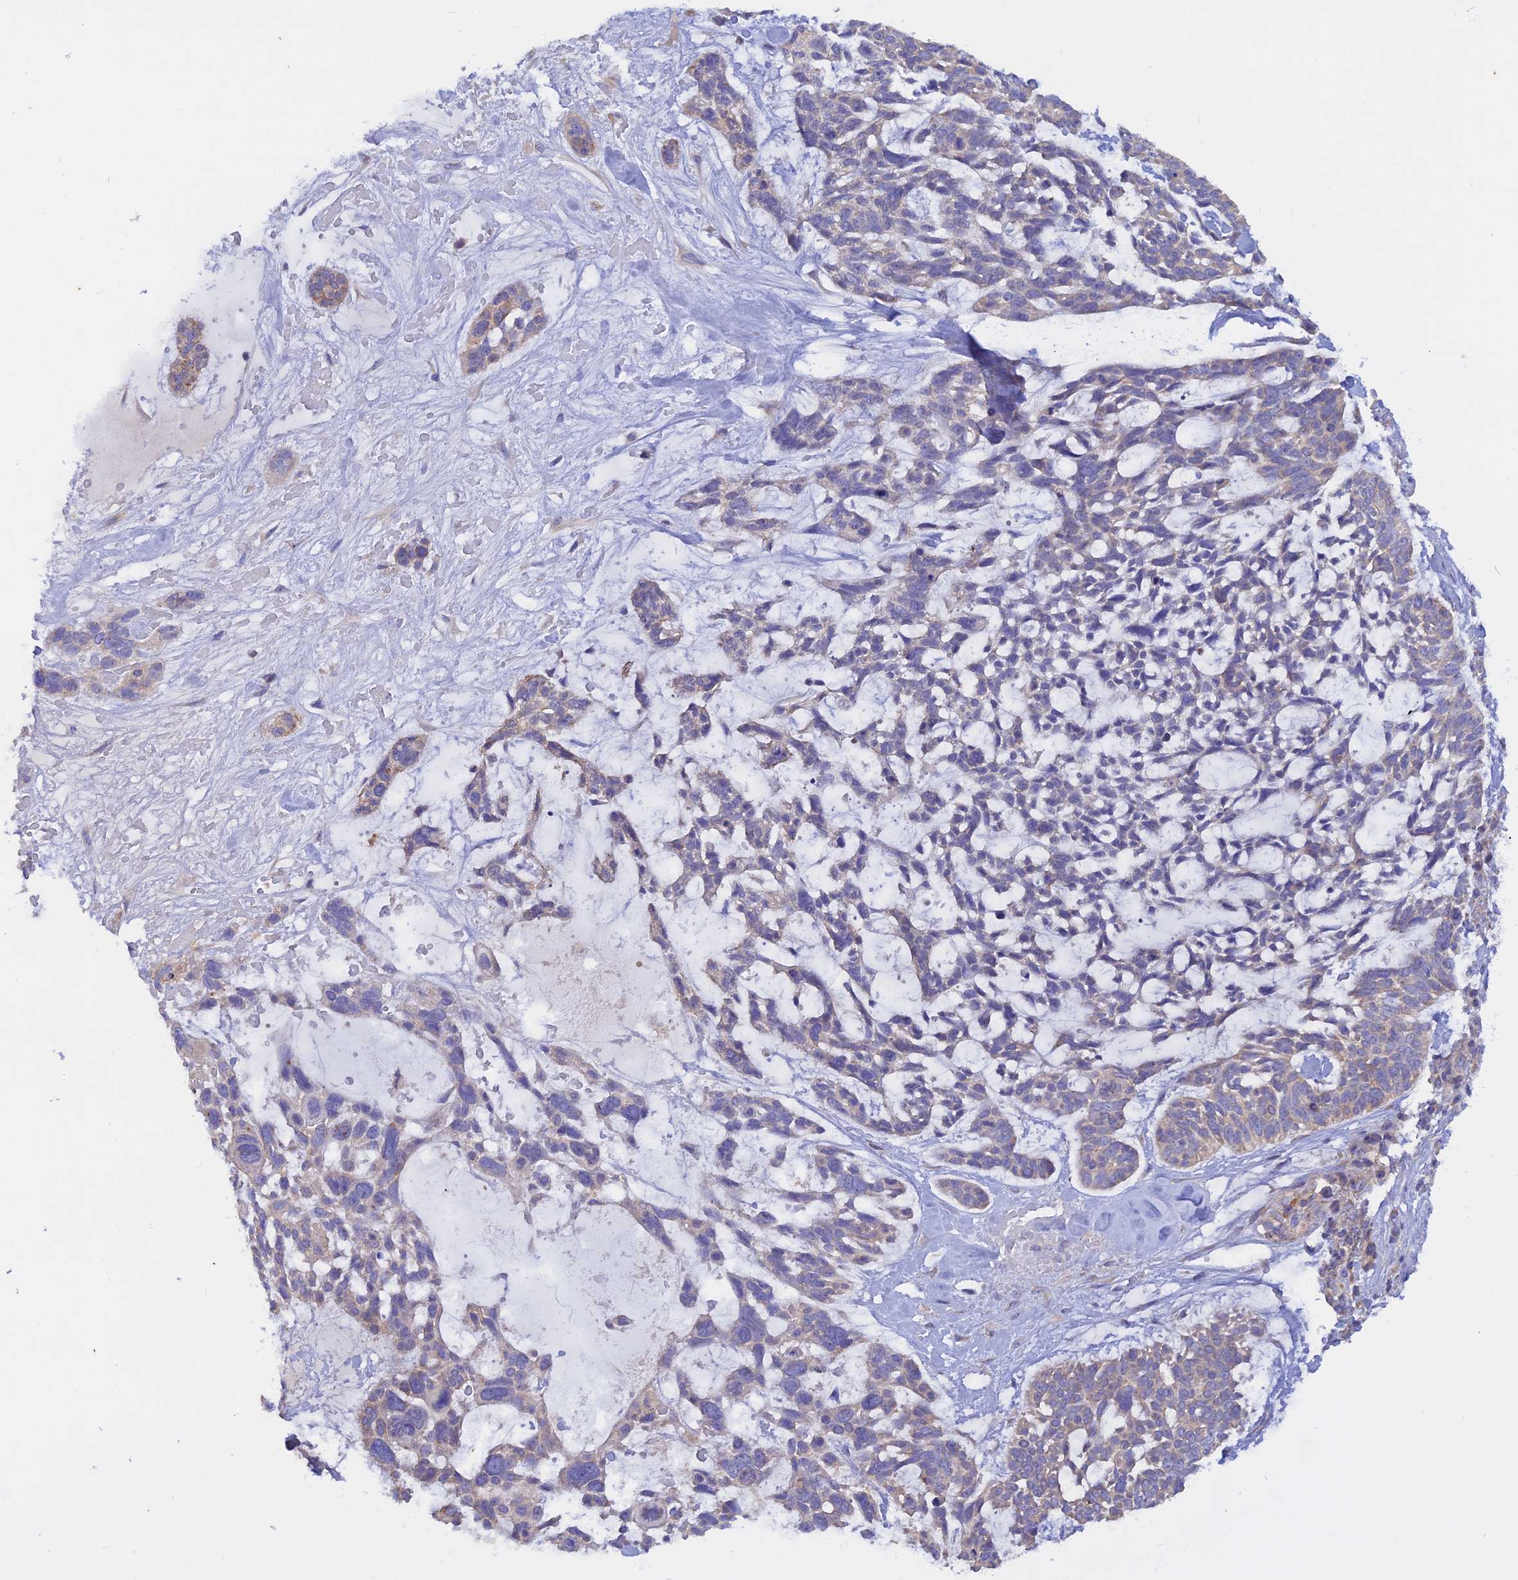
{"staining": {"intensity": "weak", "quantity": "25%-75%", "location": "cytoplasmic/membranous"}, "tissue": "skin cancer", "cell_type": "Tumor cells", "image_type": "cancer", "snomed": [{"axis": "morphology", "description": "Basal cell carcinoma"}, {"axis": "topography", "description": "Skin"}], "caption": "Weak cytoplasmic/membranous staining is identified in about 25%-75% of tumor cells in skin cancer (basal cell carcinoma). (Stains: DAB (3,3'-diaminobenzidine) in brown, nuclei in blue, Microscopy: brightfield microscopy at high magnification).", "gene": "HYCC1", "patient": {"sex": "male", "age": 88}}